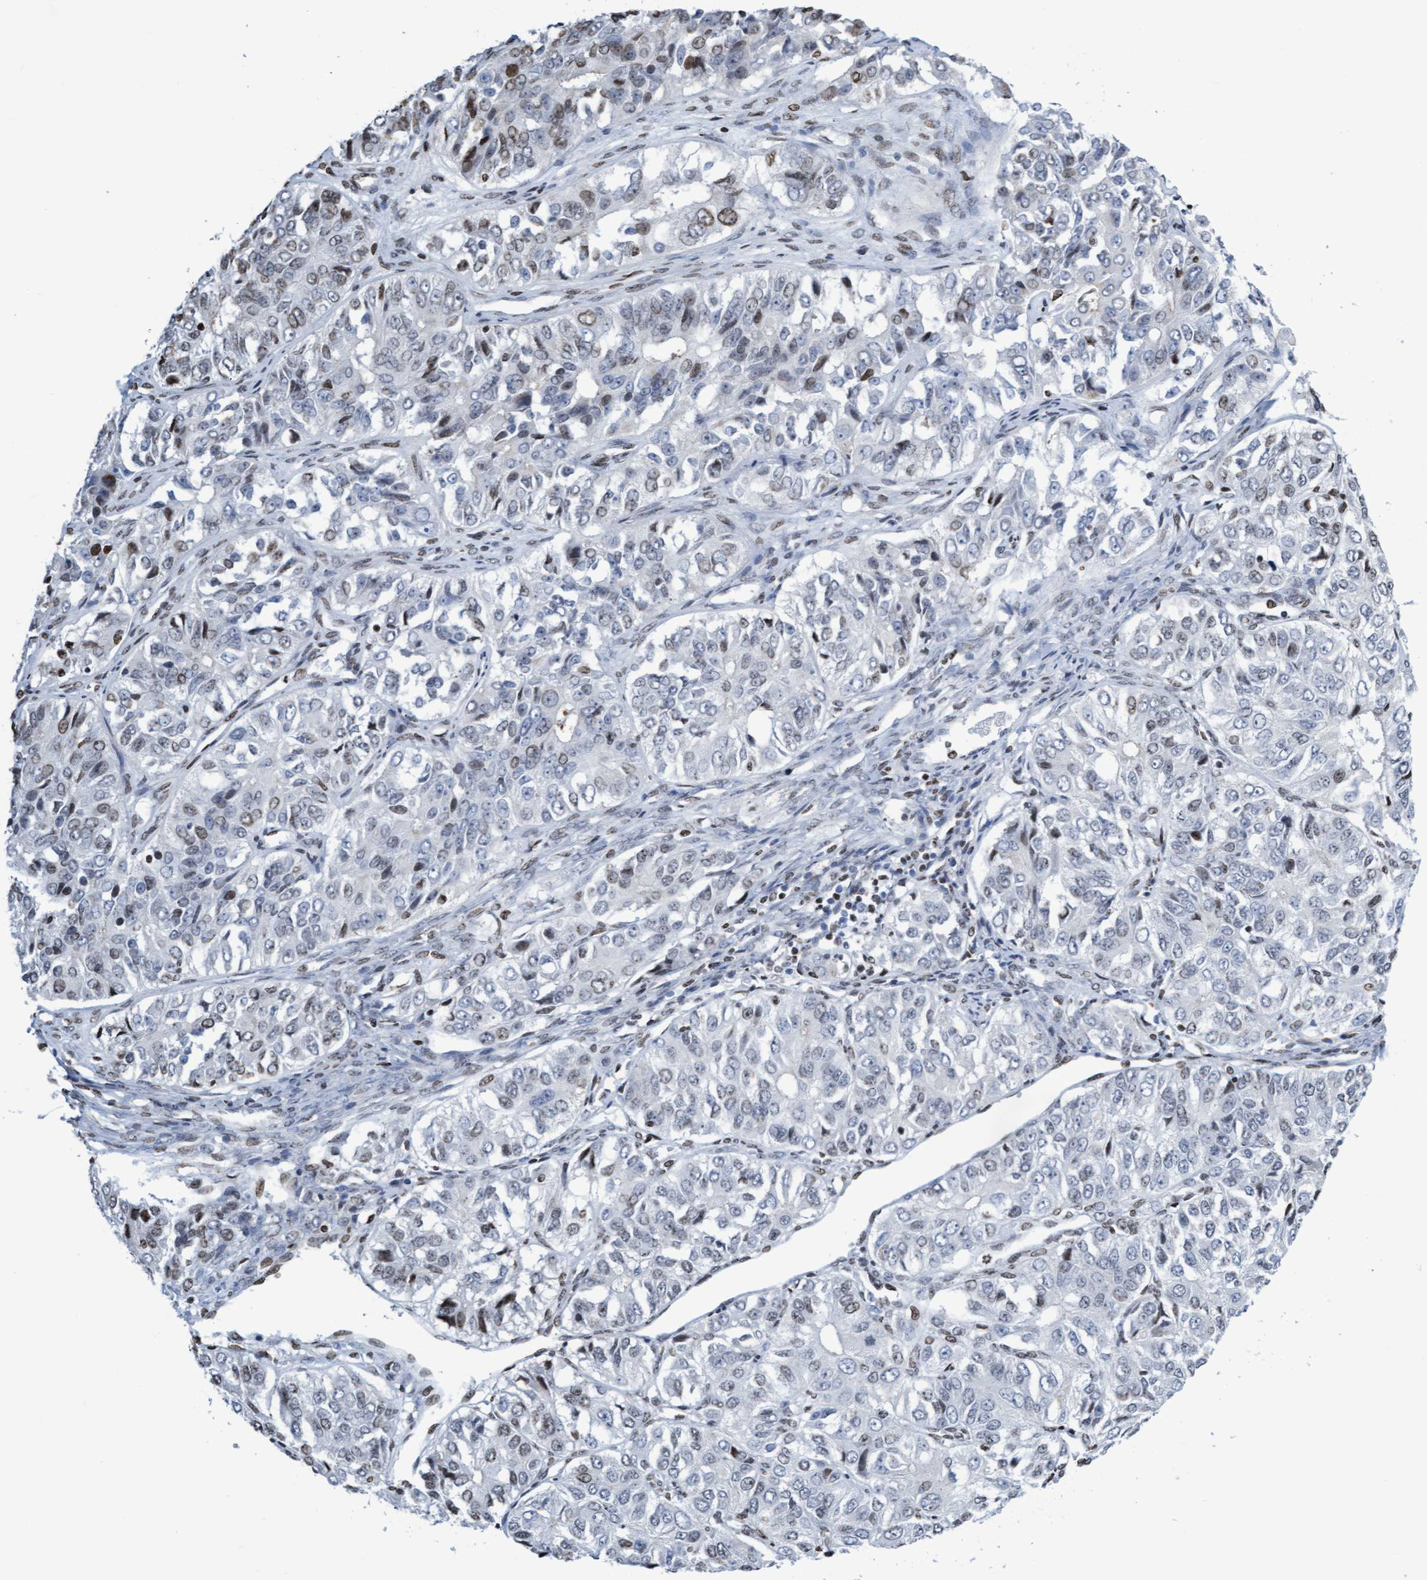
{"staining": {"intensity": "weak", "quantity": "25%-75%", "location": "nuclear"}, "tissue": "ovarian cancer", "cell_type": "Tumor cells", "image_type": "cancer", "snomed": [{"axis": "morphology", "description": "Carcinoma, endometroid"}, {"axis": "topography", "description": "Ovary"}], "caption": "Immunohistochemistry (DAB) staining of human endometroid carcinoma (ovarian) displays weak nuclear protein expression in approximately 25%-75% of tumor cells.", "gene": "CBX2", "patient": {"sex": "female", "age": 51}}